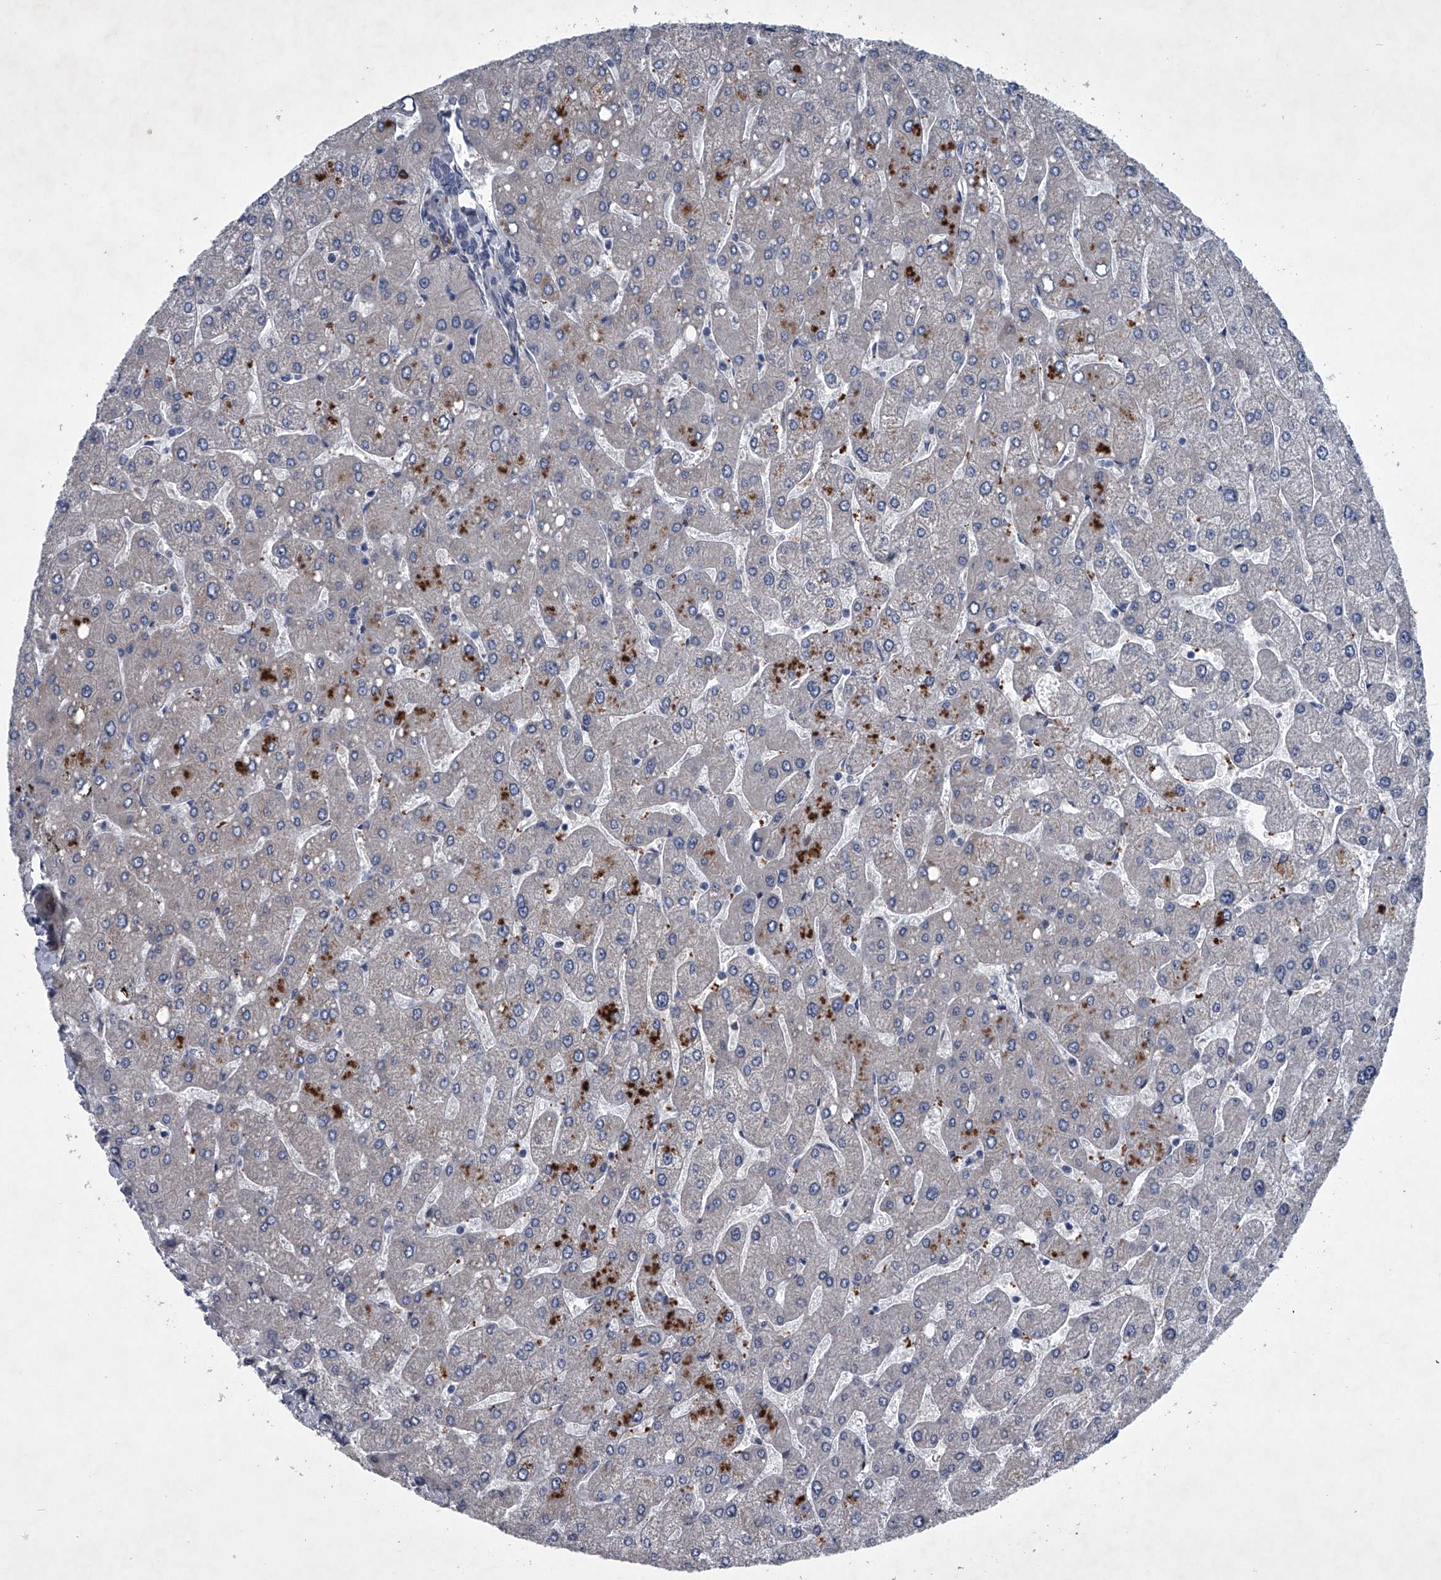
{"staining": {"intensity": "negative", "quantity": "none", "location": "none"}, "tissue": "liver", "cell_type": "Cholangiocytes", "image_type": "normal", "snomed": [{"axis": "morphology", "description": "Normal tissue, NOS"}, {"axis": "topography", "description": "Liver"}], "caption": "High power microscopy micrograph of an immunohistochemistry (IHC) image of benign liver, revealing no significant staining in cholangiocytes.", "gene": "ABCG1", "patient": {"sex": "male", "age": 55}}